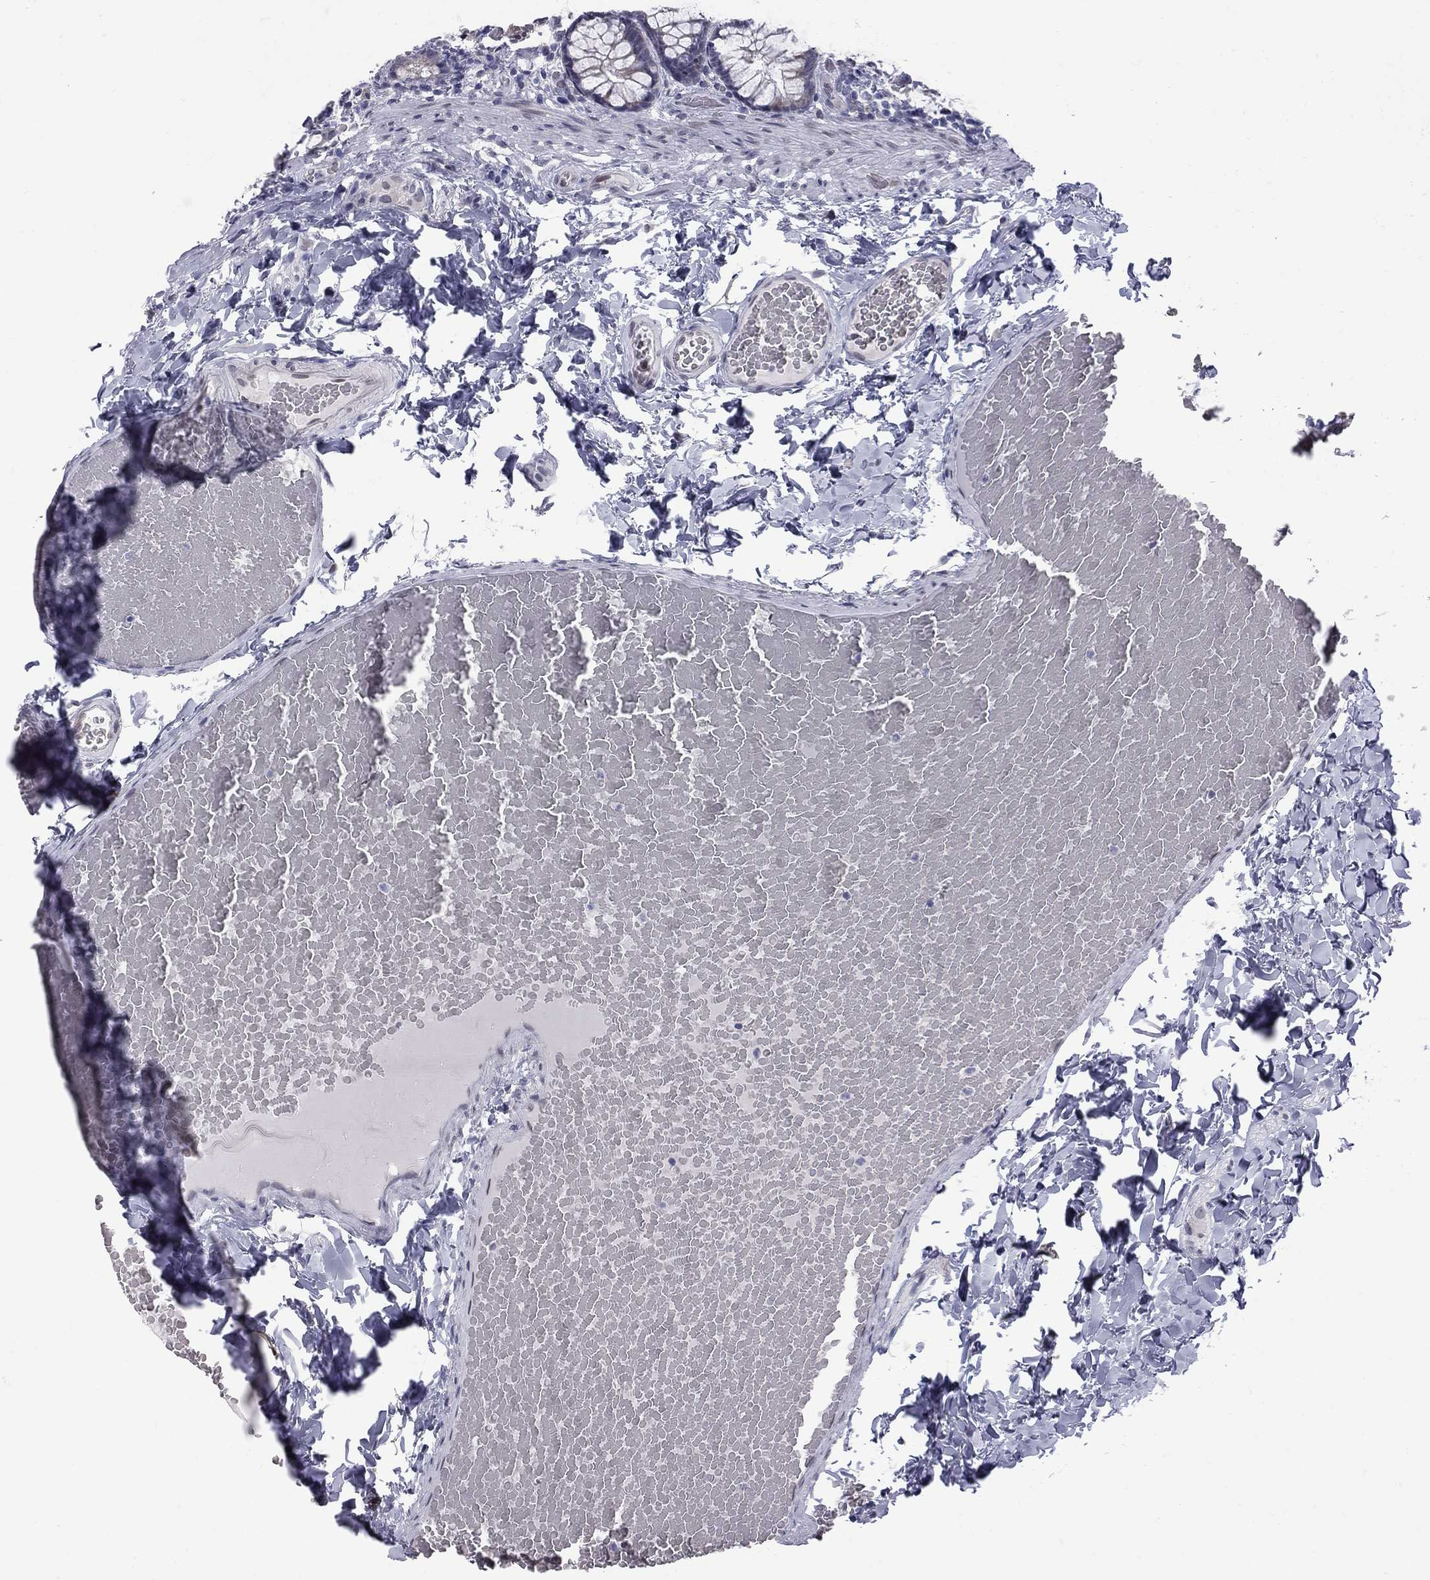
{"staining": {"intensity": "negative", "quantity": "none", "location": "none"}, "tissue": "colon", "cell_type": "Endothelial cells", "image_type": "normal", "snomed": [{"axis": "morphology", "description": "Normal tissue, NOS"}, {"axis": "topography", "description": "Colon"}], "caption": "Protein analysis of unremarkable colon exhibits no significant staining in endothelial cells. The staining was performed using DAB (3,3'-diaminobenzidine) to visualize the protein expression in brown, while the nuclei were stained in blue with hematoxylin (Magnification: 20x).", "gene": "CLTCL1", "patient": {"sex": "male", "age": 47}}